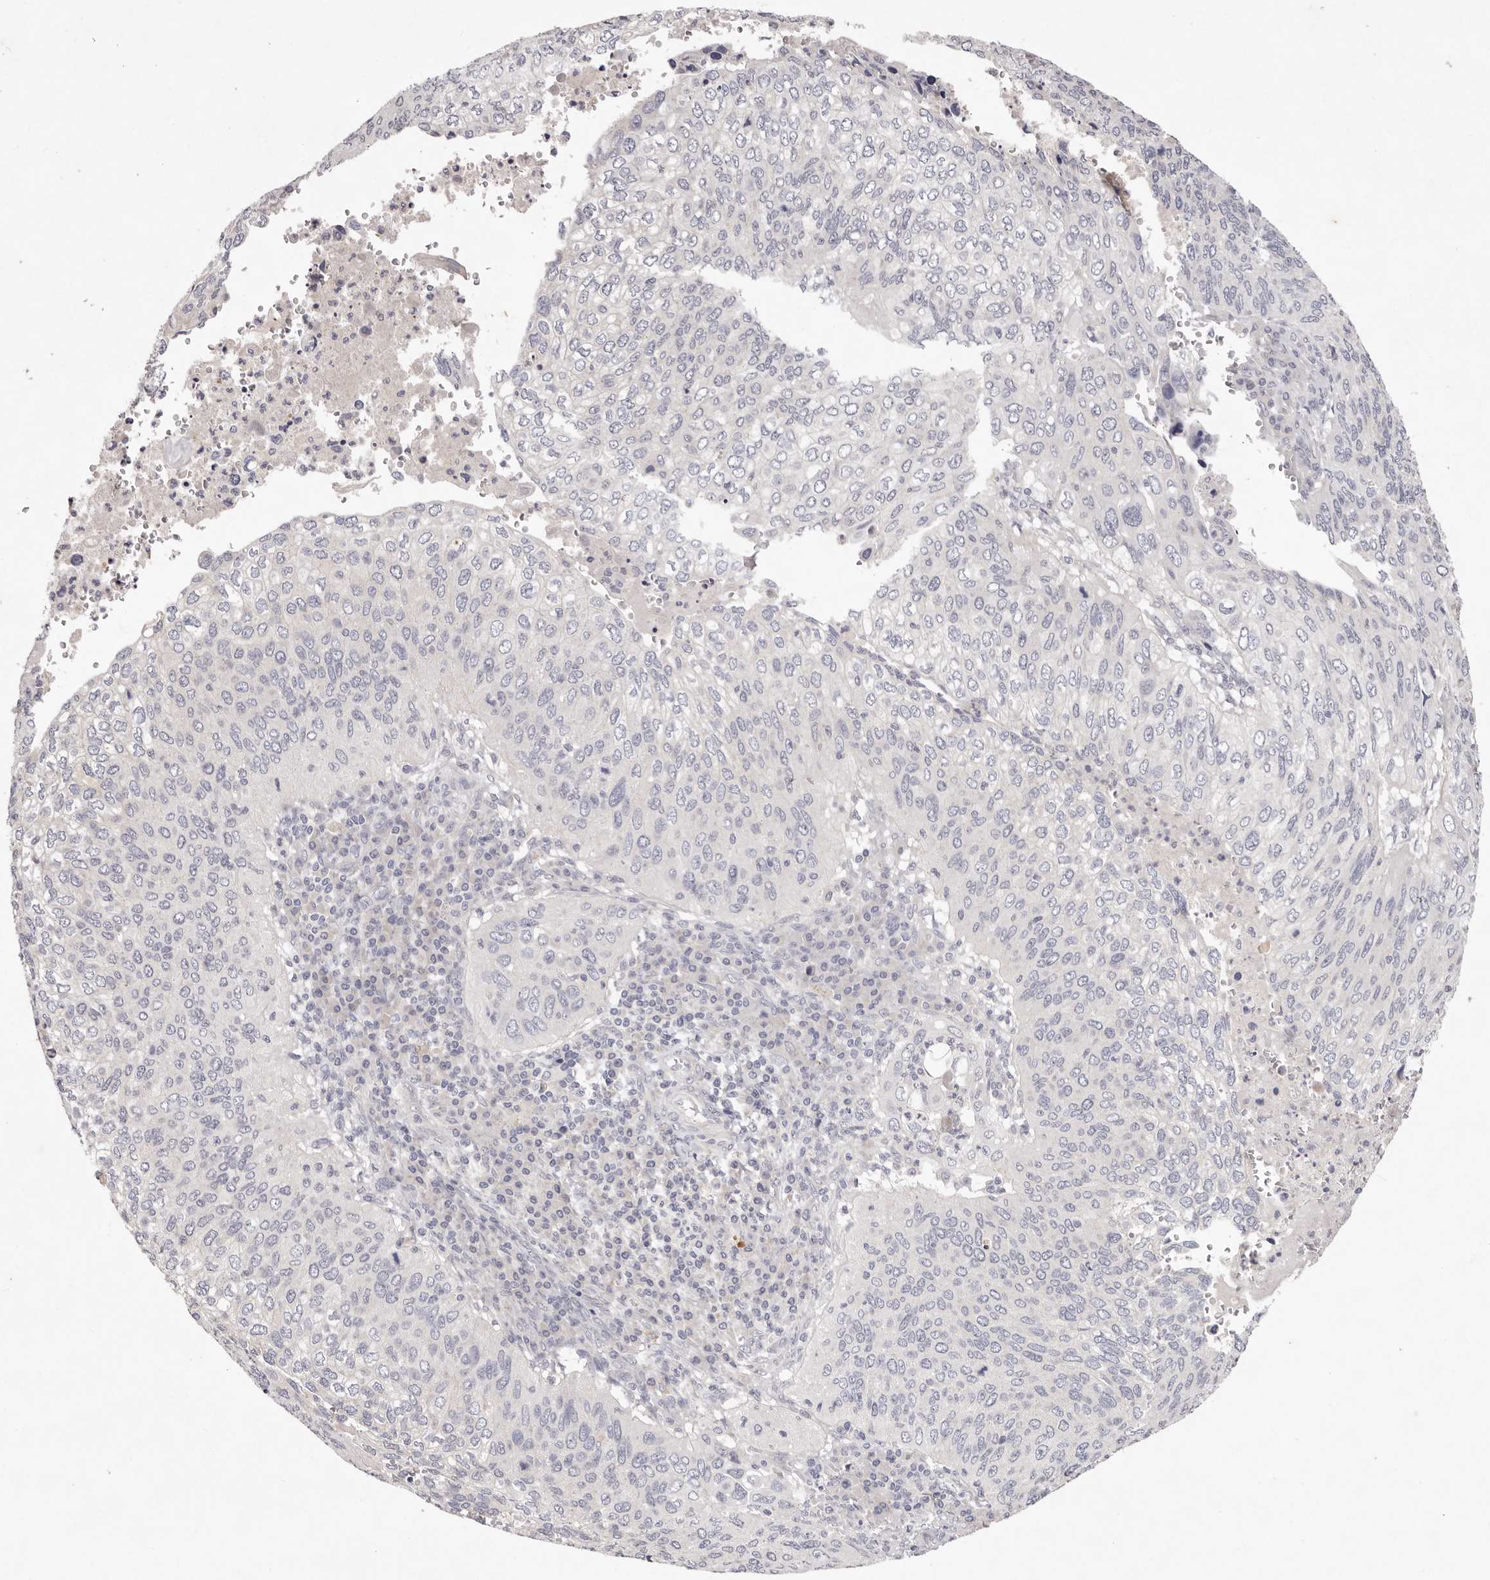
{"staining": {"intensity": "negative", "quantity": "none", "location": "none"}, "tissue": "cervical cancer", "cell_type": "Tumor cells", "image_type": "cancer", "snomed": [{"axis": "morphology", "description": "Squamous cell carcinoma, NOS"}, {"axis": "topography", "description": "Cervix"}], "caption": "This is an immunohistochemistry photomicrograph of cervical cancer. There is no staining in tumor cells.", "gene": "GARNL3", "patient": {"sex": "female", "age": 38}}